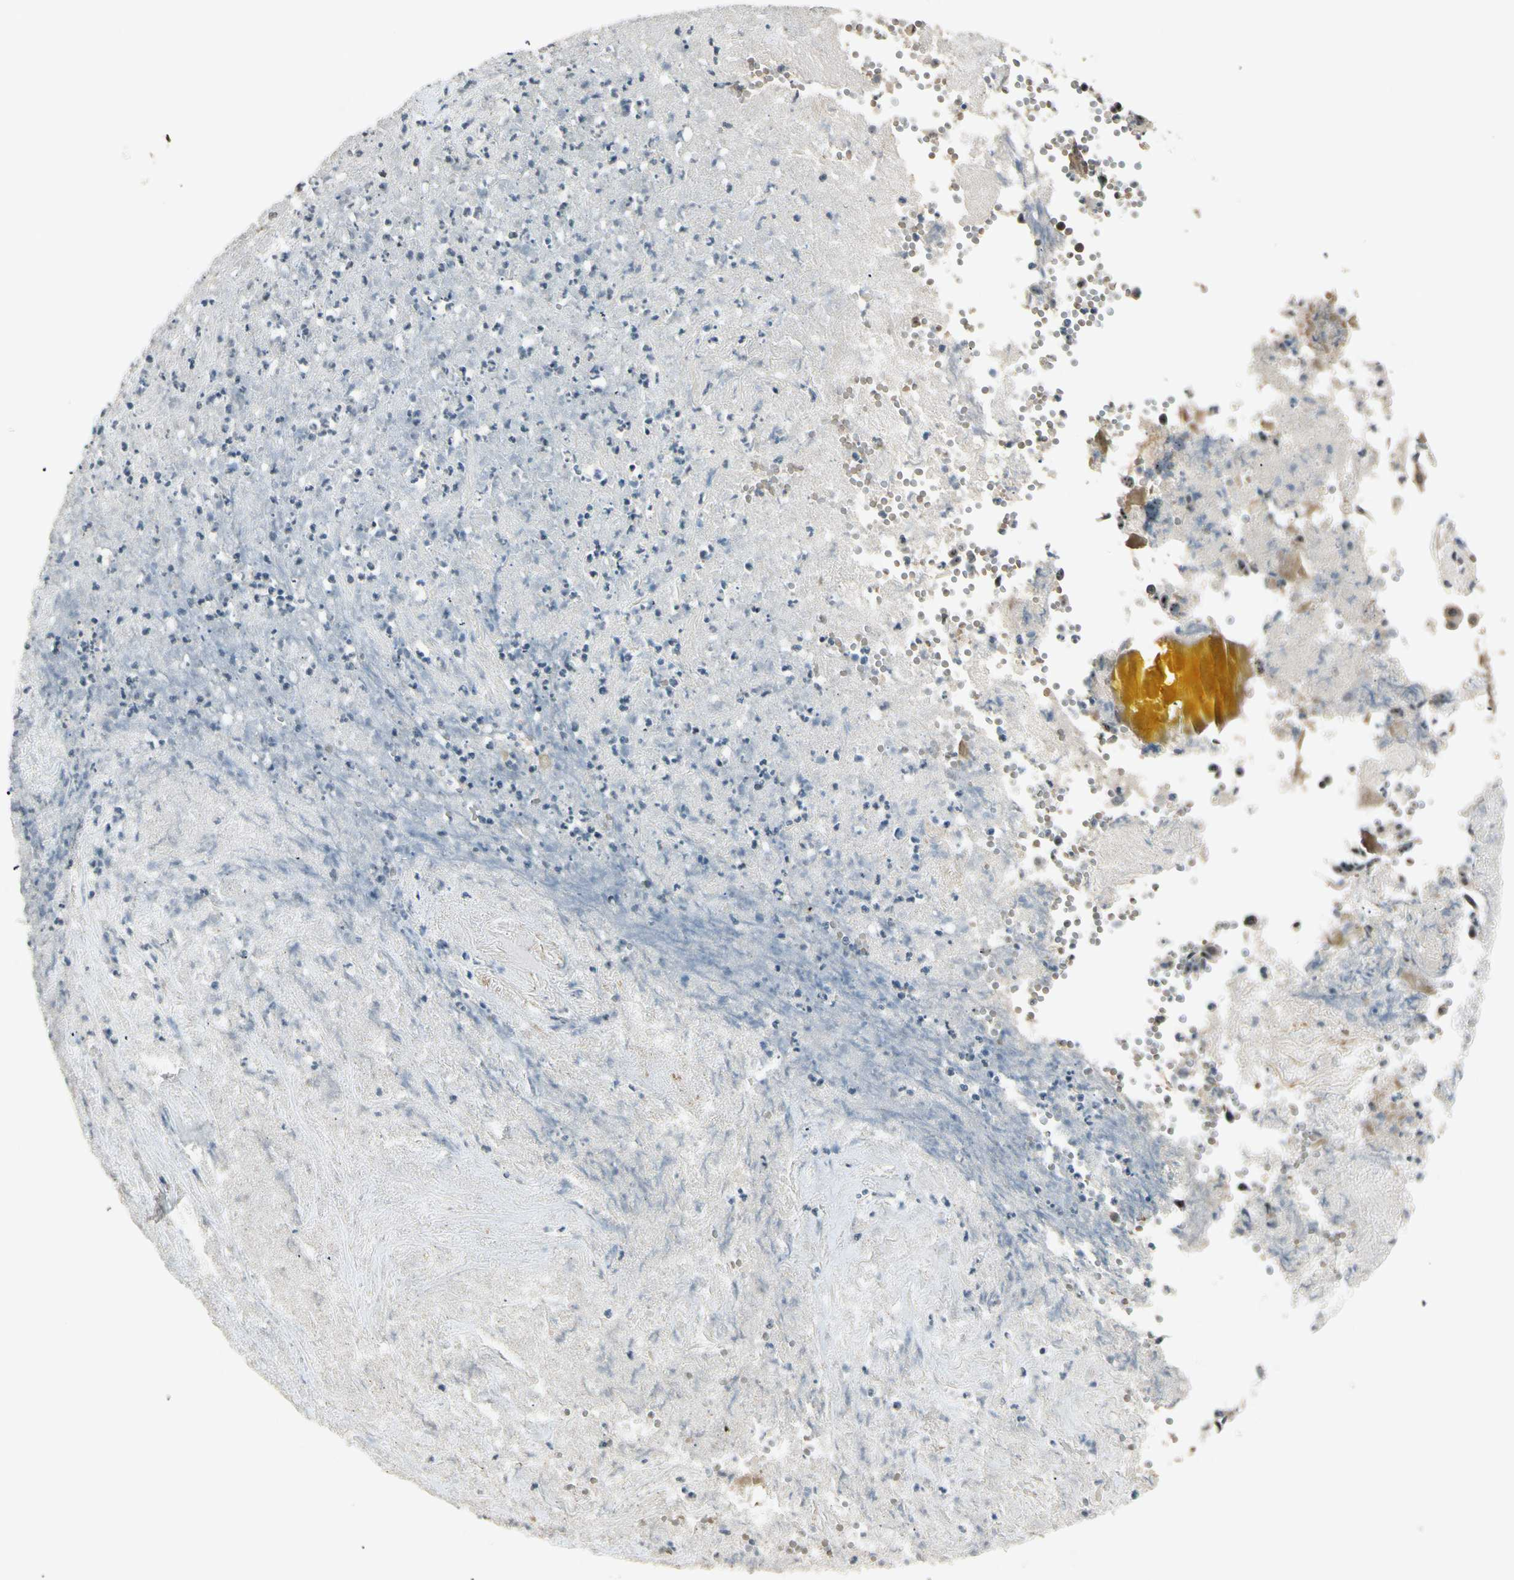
{"staining": {"intensity": "weak", "quantity": ">75%", "location": "cytoplasmic/membranous,nuclear"}, "tissue": "liver cancer", "cell_type": "Tumor cells", "image_type": "cancer", "snomed": [{"axis": "morphology", "description": "Cholangiocarcinoma"}, {"axis": "topography", "description": "Liver"}], "caption": "DAB immunohistochemical staining of human cholangiocarcinoma (liver) displays weak cytoplasmic/membranous and nuclear protein staining in about >75% of tumor cells.", "gene": "MCPH1", "patient": {"sex": "female", "age": 61}}